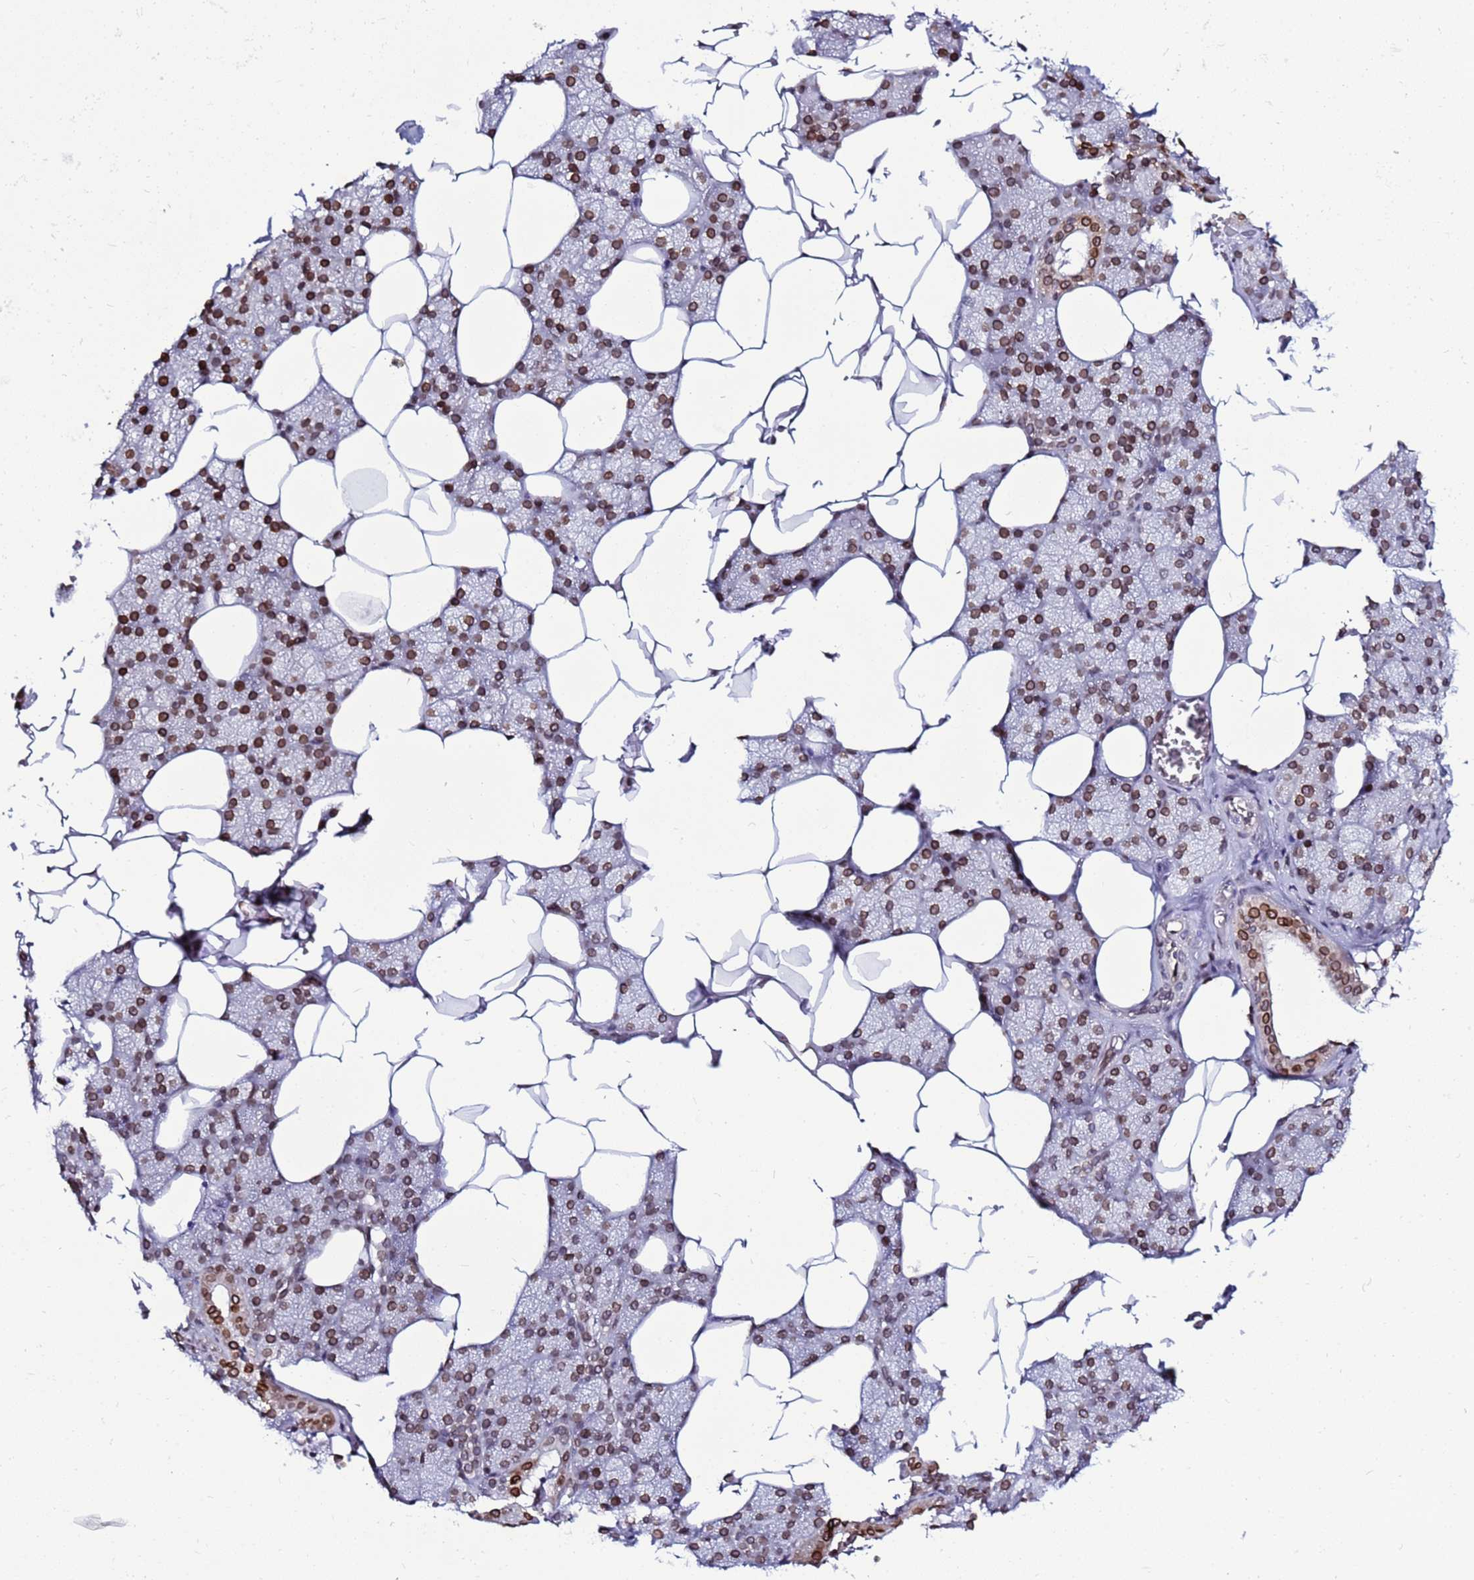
{"staining": {"intensity": "moderate", "quantity": ">75%", "location": "cytoplasmic/membranous,nuclear"}, "tissue": "salivary gland", "cell_type": "Glandular cells", "image_type": "normal", "snomed": [{"axis": "morphology", "description": "Normal tissue, NOS"}, {"axis": "topography", "description": "Salivary gland"}], "caption": "A brown stain highlights moderate cytoplasmic/membranous,nuclear staining of a protein in glandular cells of benign human salivary gland. The staining was performed using DAB to visualize the protein expression in brown, while the nuclei were stained in blue with hematoxylin (Magnification: 20x).", "gene": "TOR1AIP1", "patient": {"sex": "male", "age": 62}}